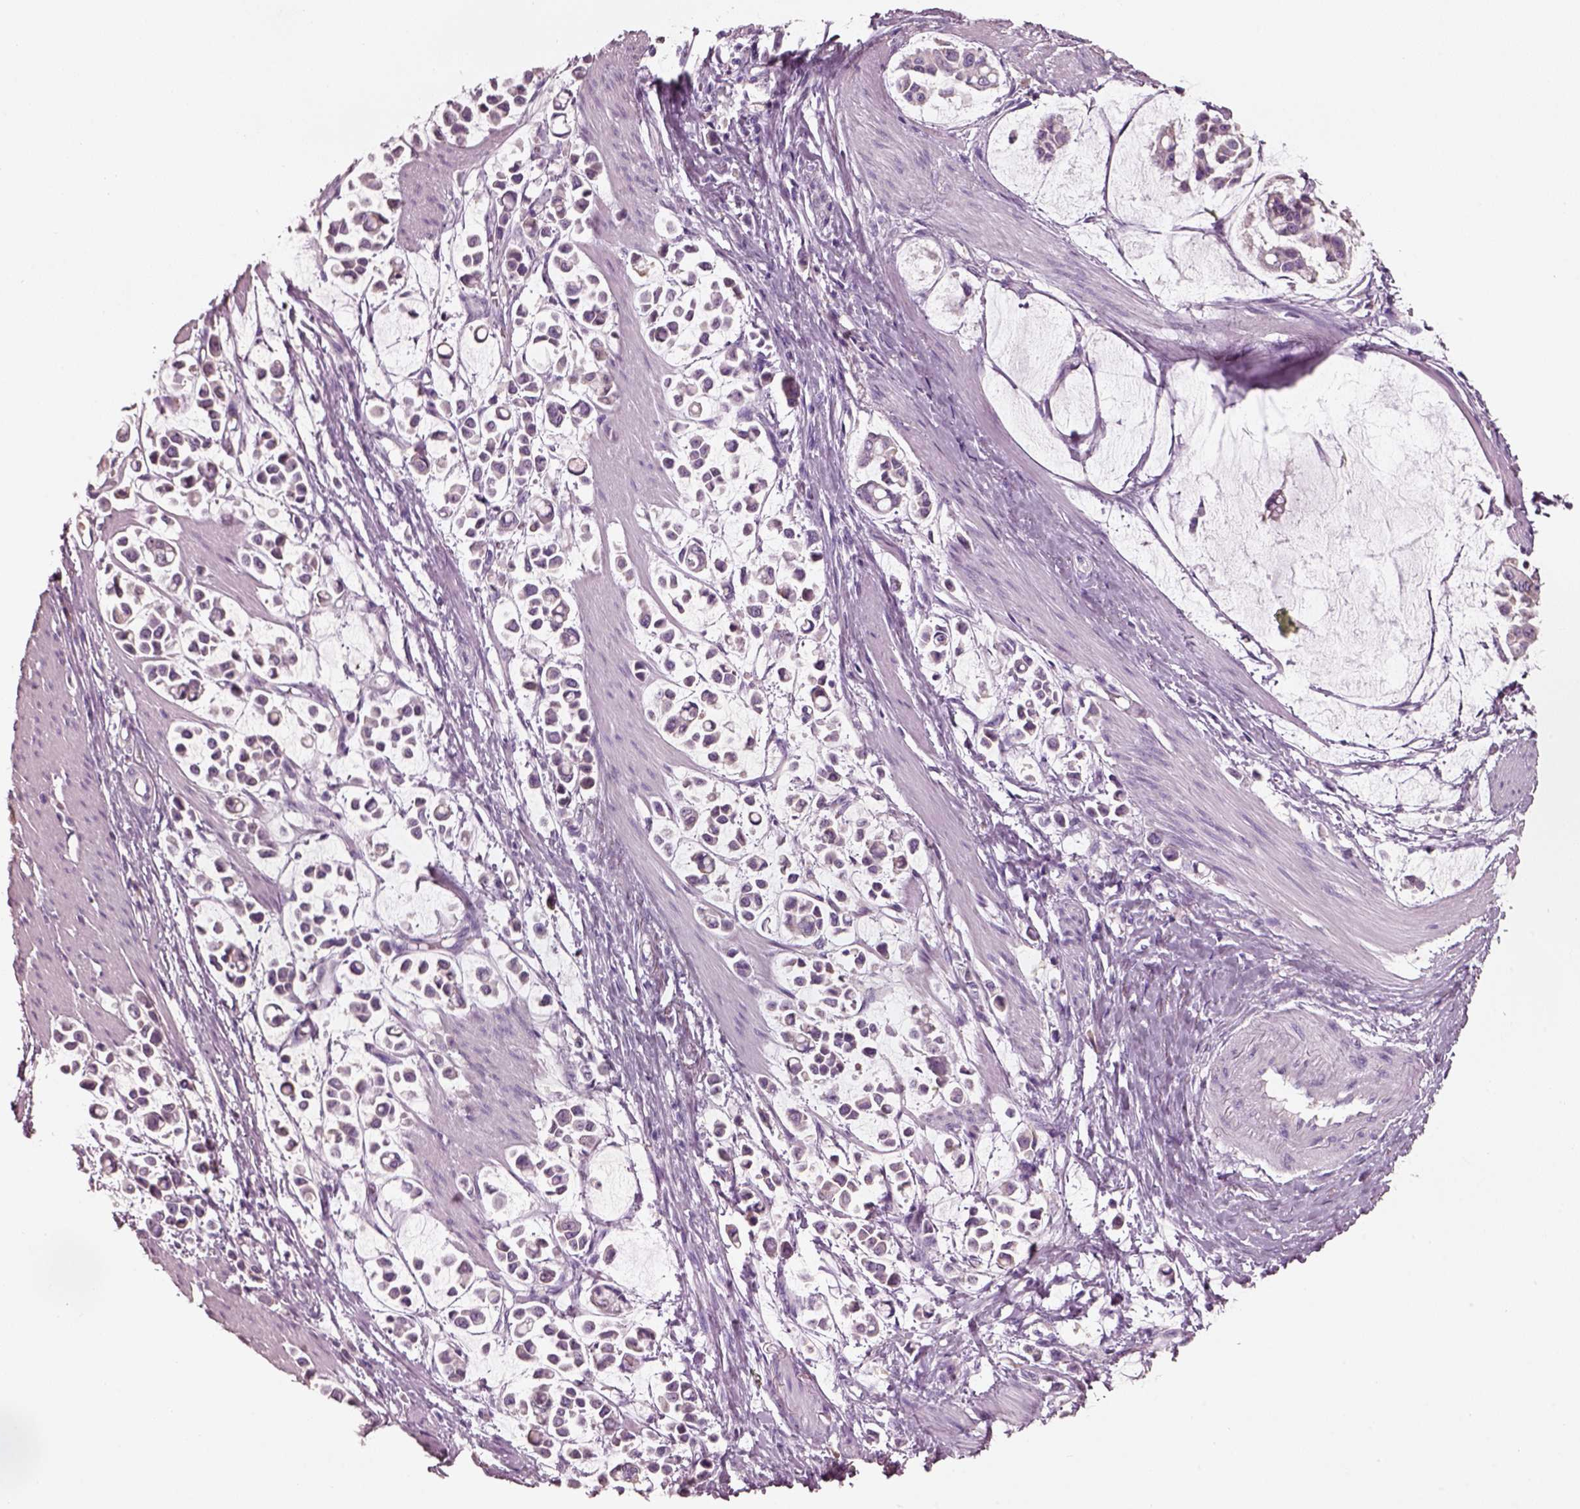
{"staining": {"intensity": "negative", "quantity": "none", "location": "none"}, "tissue": "stomach cancer", "cell_type": "Tumor cells", "image_type": "cancer", "snomed": [{"axis": "morphology", "description": "Adenocarcinoma, NOS"}, {"axis": "topography", "description": "Stomach"}], "caption": "Human adenocarcinoma (stomach) stained for a protein using immunohistochemistry (IHC) exhibits no positivity in tumor cells.", "gene": "PNOC", "patient": {"sex": "male", "age": 82}}